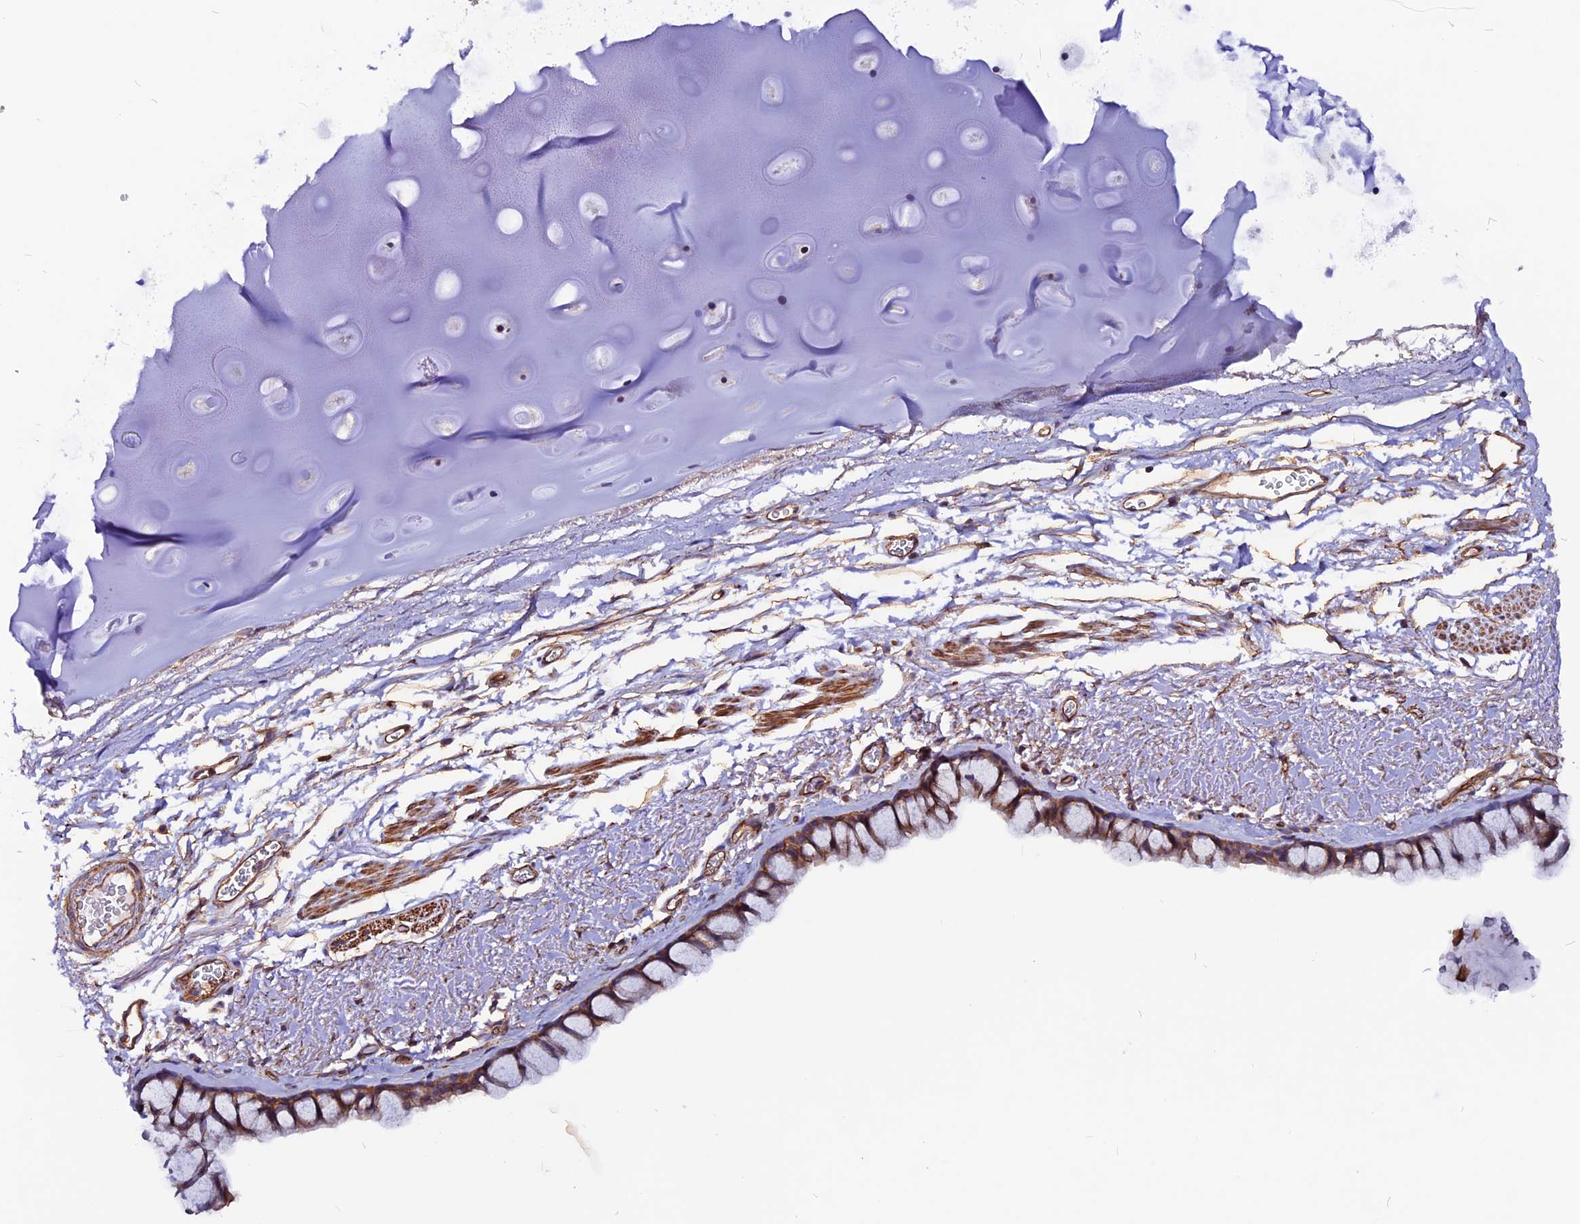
{"staining": {"intensity": "moderate", "quantity": ">75%", "location": "cytoplasmic/membranous"}, "tissue": "bronchus", "cell_type": "Respiratory epithelial cells", "image_type": "normal", "snomed": [{"axis": "morphology", "description": "Normal tissue, NOS"}, {"axis": "topography", "description": "Bronchus"}], "caption": "Moderate cytoplasmic/membranous expression is identified in approximately >75% of respiratory epithelial cells in unremarkable bronchus.", "gene": "ZNF749", "patient": {"sex": "male", "age": 65}}